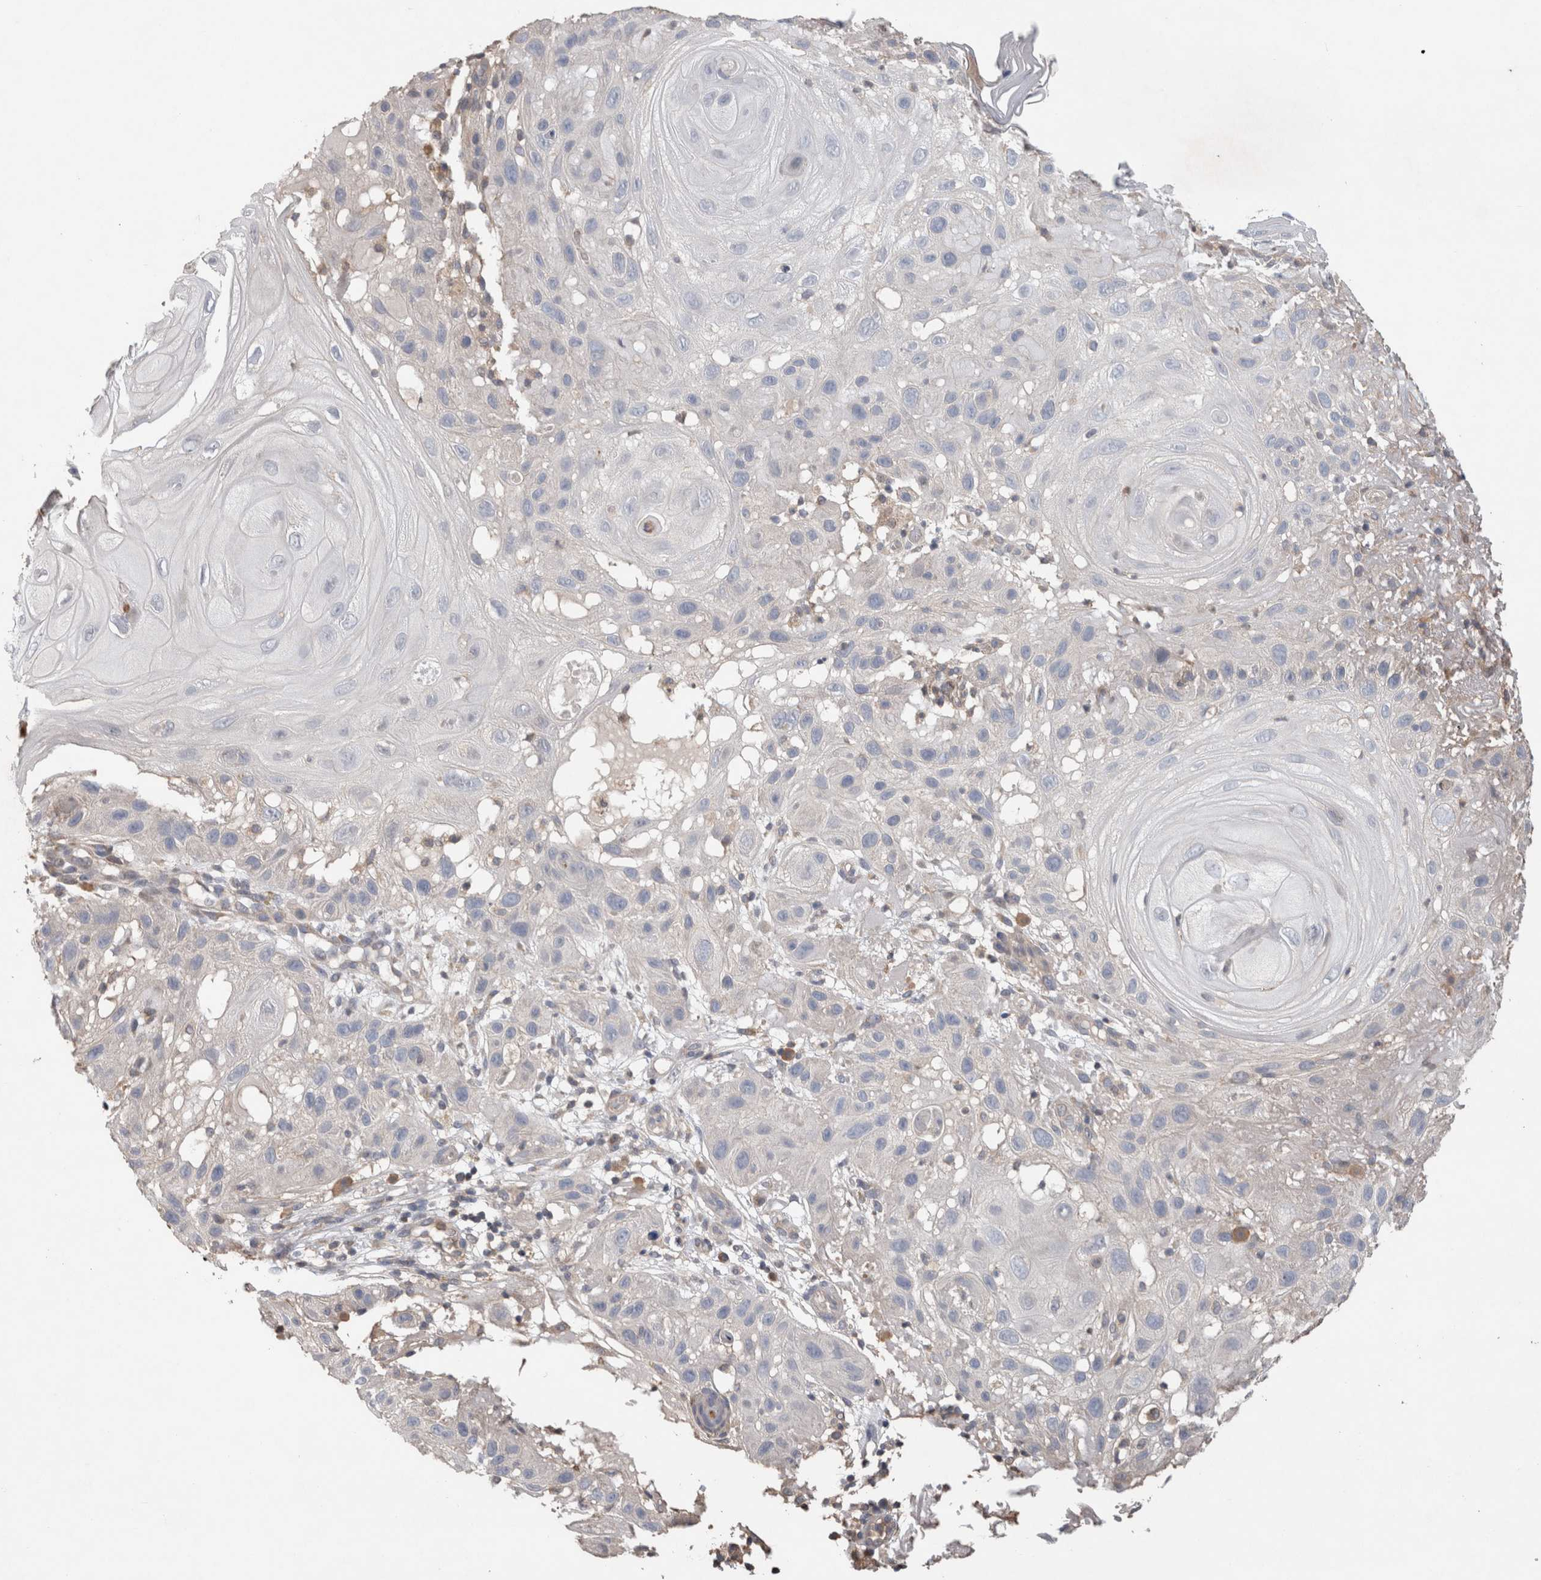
{"staining": {"intensity": "negative", "quantity": "none", "location": "none"}, "tissue": "skin cancer", "cell_type": "Tumor cells", "image_type": "cancer", "snomed": [{"axis": "morphology", "description": "Squamous cell carcinoma, NOS"}, {"axis": "topography", "description": "Skin"}], "caption": "Immunohistochemistry (IHC) of human skin squamous cell carcinoma displays no staining in tumor cells. The staining is performed using DAB (3,3'-diaminobenzidine) brown chromogen with nuclei counter-stained in using hematoxylin.", "gene": "TRIM5", "patient": {"sex": "female", "age": 96}}